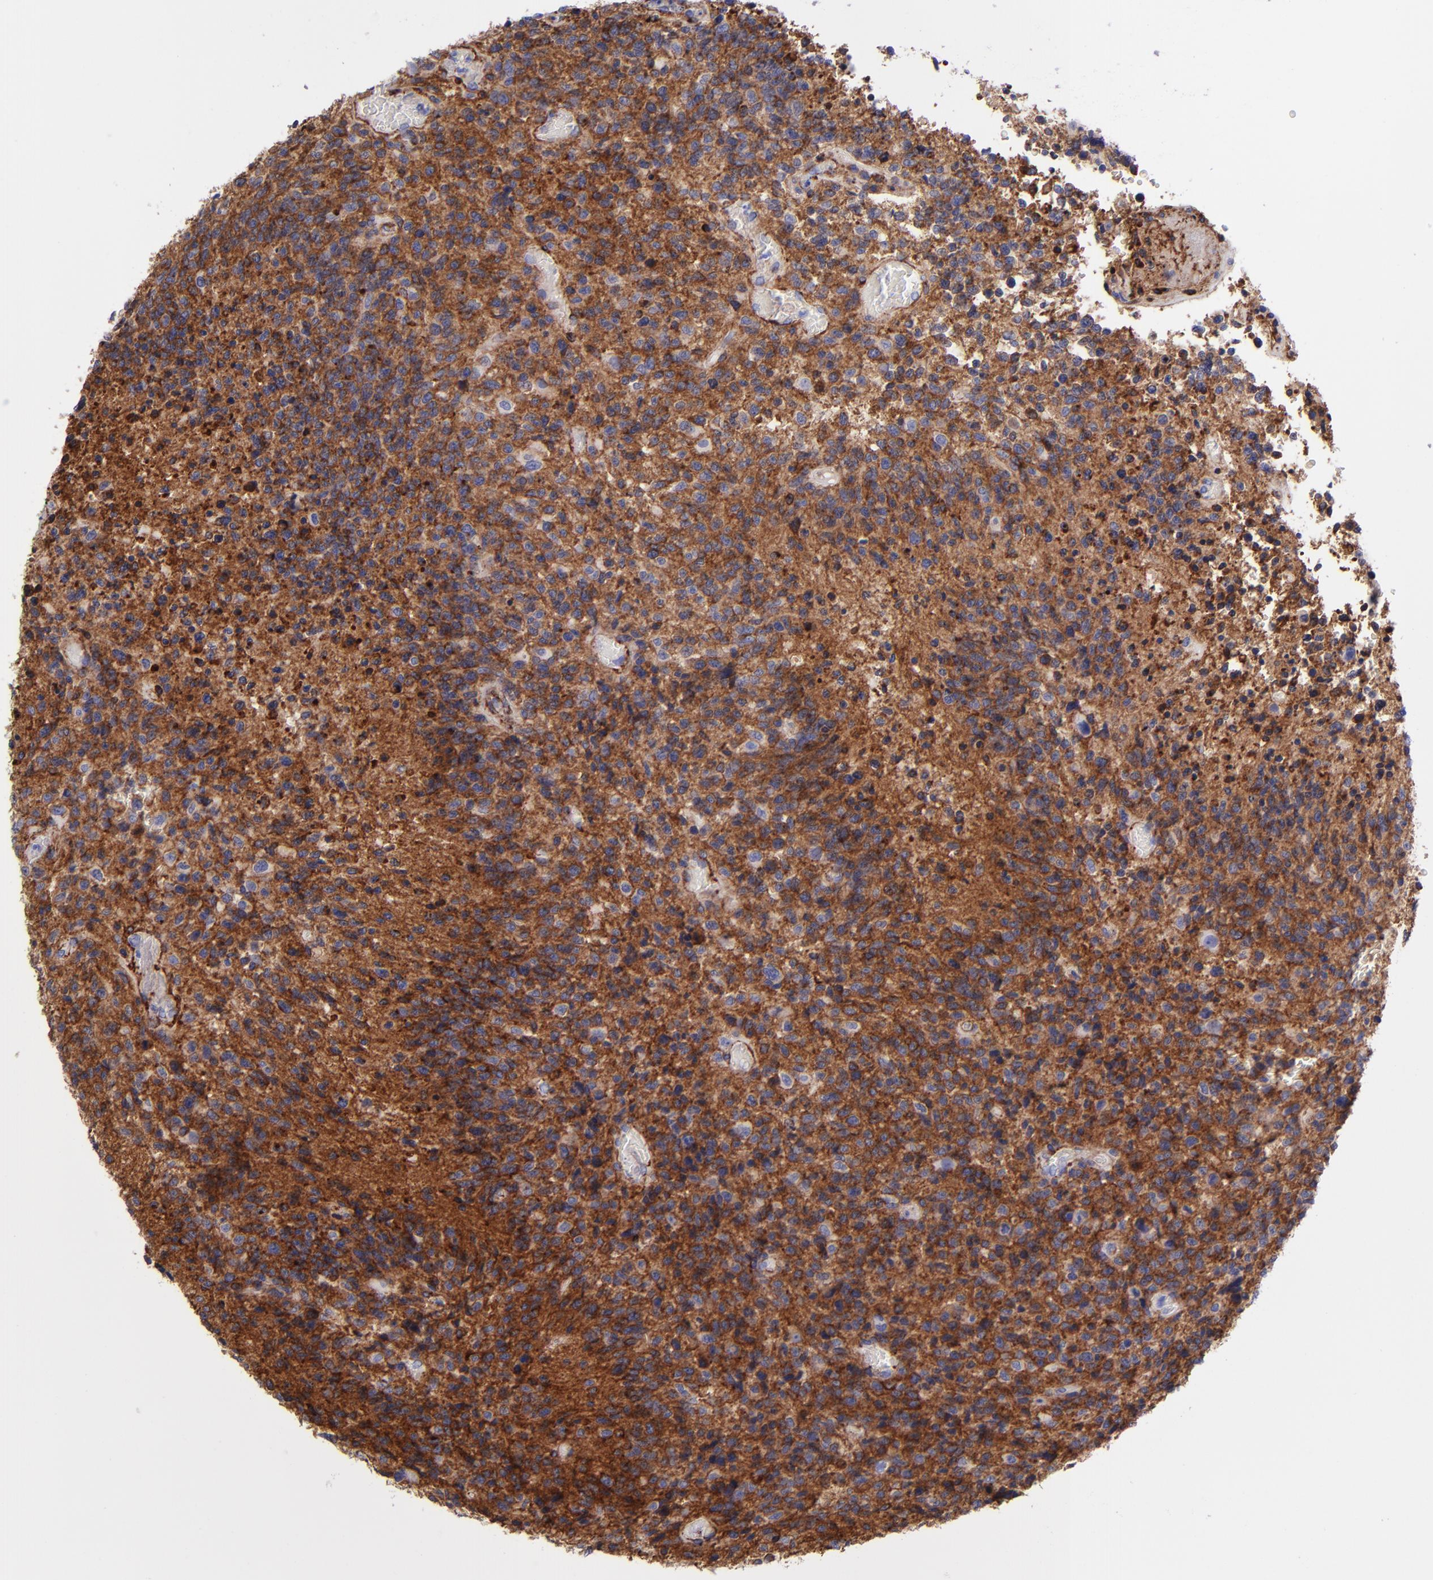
{"staining": {"intensity": "strong", "quantity": ">75%", "location": "cytoplasmic/membranous"}, "tissue": "glioma", "cell_type": "Tumor cells", "image_type": "cancer", "snomed": [{"axis": "morphology", "description": "Glioma, malignant, High grade"}, {"axis": "topography", "description": "Brain"}], "caption": "Protein positivity by IHC displays strong cytoplasmic/membranous staining in approximately >75% of tumor cells in glioma.", "gene": "ITGAV", "patient": {"sex": "male", "age": 36}}